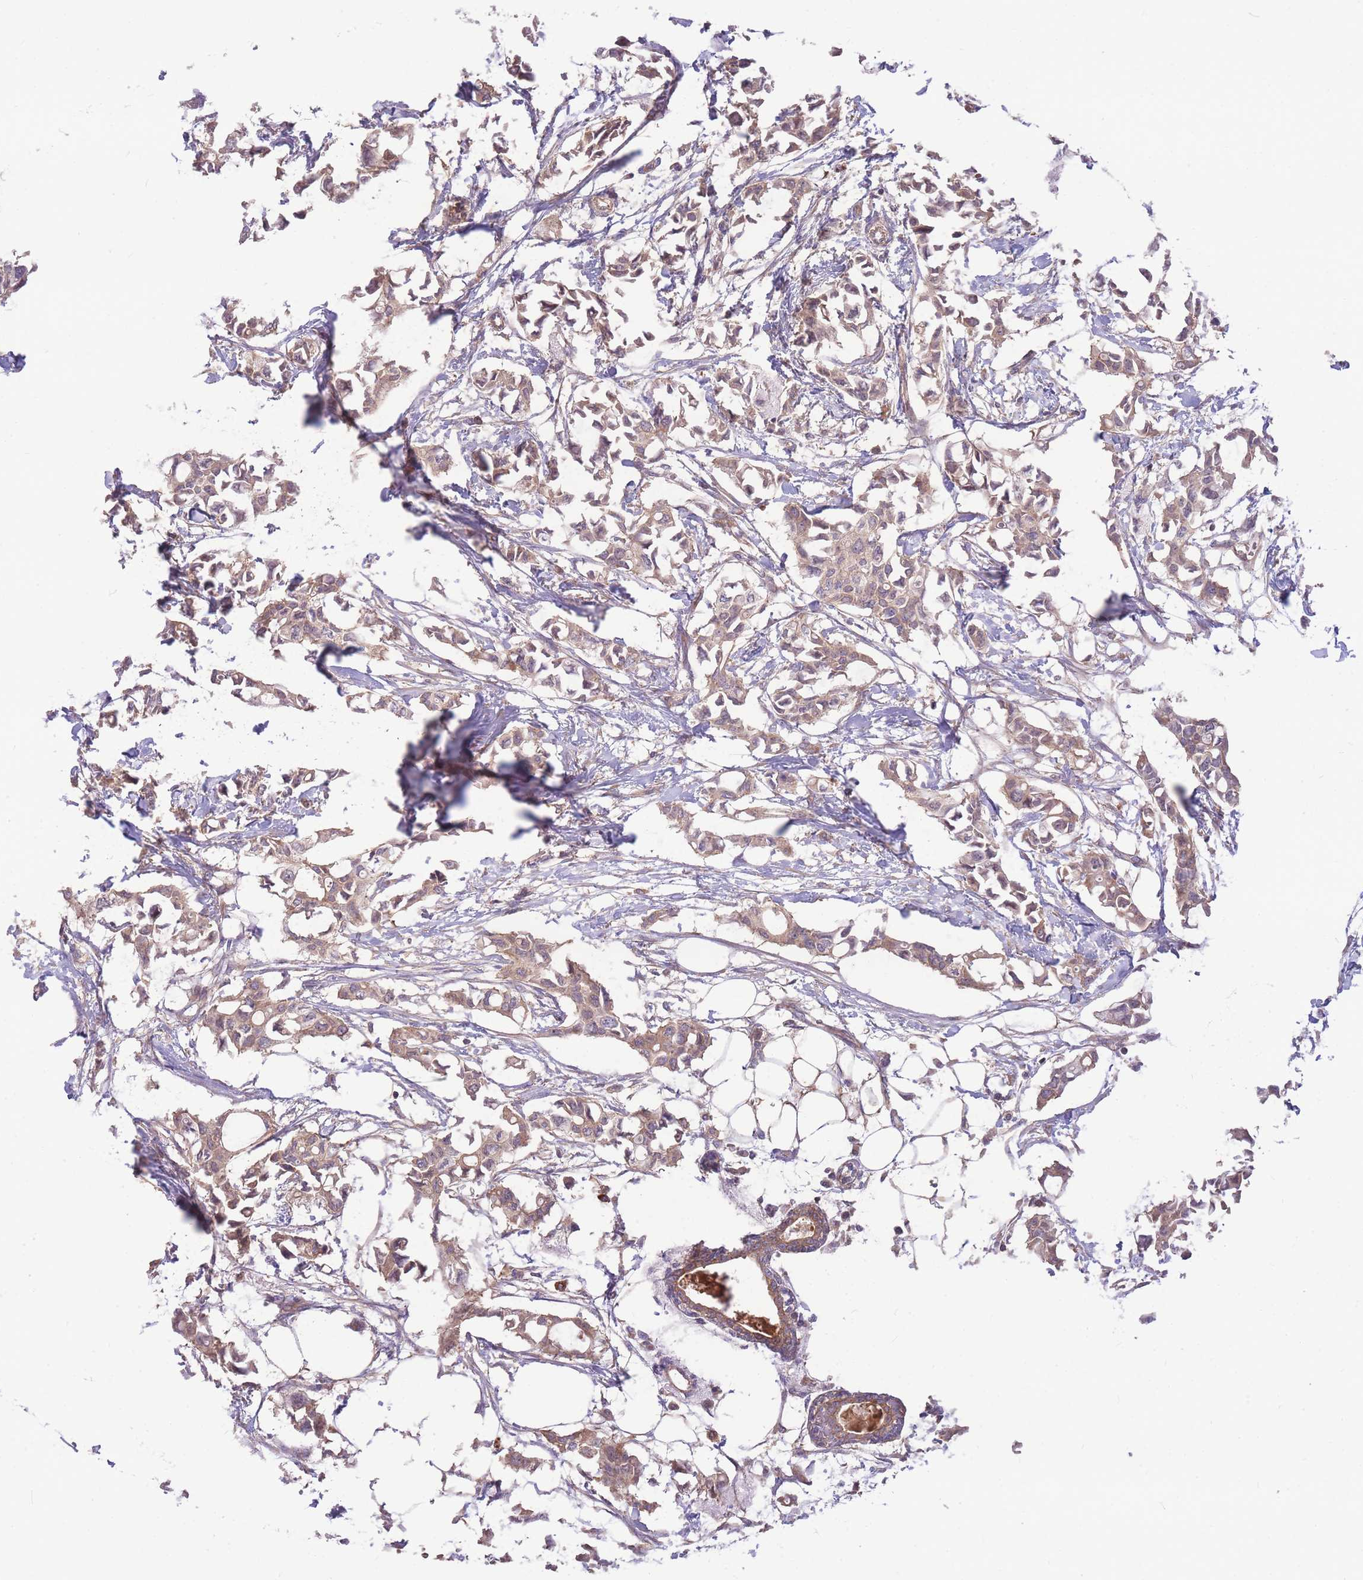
{"staining": {"intensity": "moderate", "quantity": ">75%", "location": "cytoplasmic/membranous"}, "tissue": "breast cancer", "cell_type": "Tumor cells", "image_type": "cancer", "snomed": [{"axis": "morphology", "description": "Duct carcinoma"}, {"axis": "topography", "description": "Breast"}], "caption": "Protein positivity by IHC reveals moderate cytoplasmic/membranous staining in about >75% of tumor cells in breast cancer (infiltrating ductal carcinoma).", "gene": "OR5T1", "patient": {"sex": "female", "age": 41}}